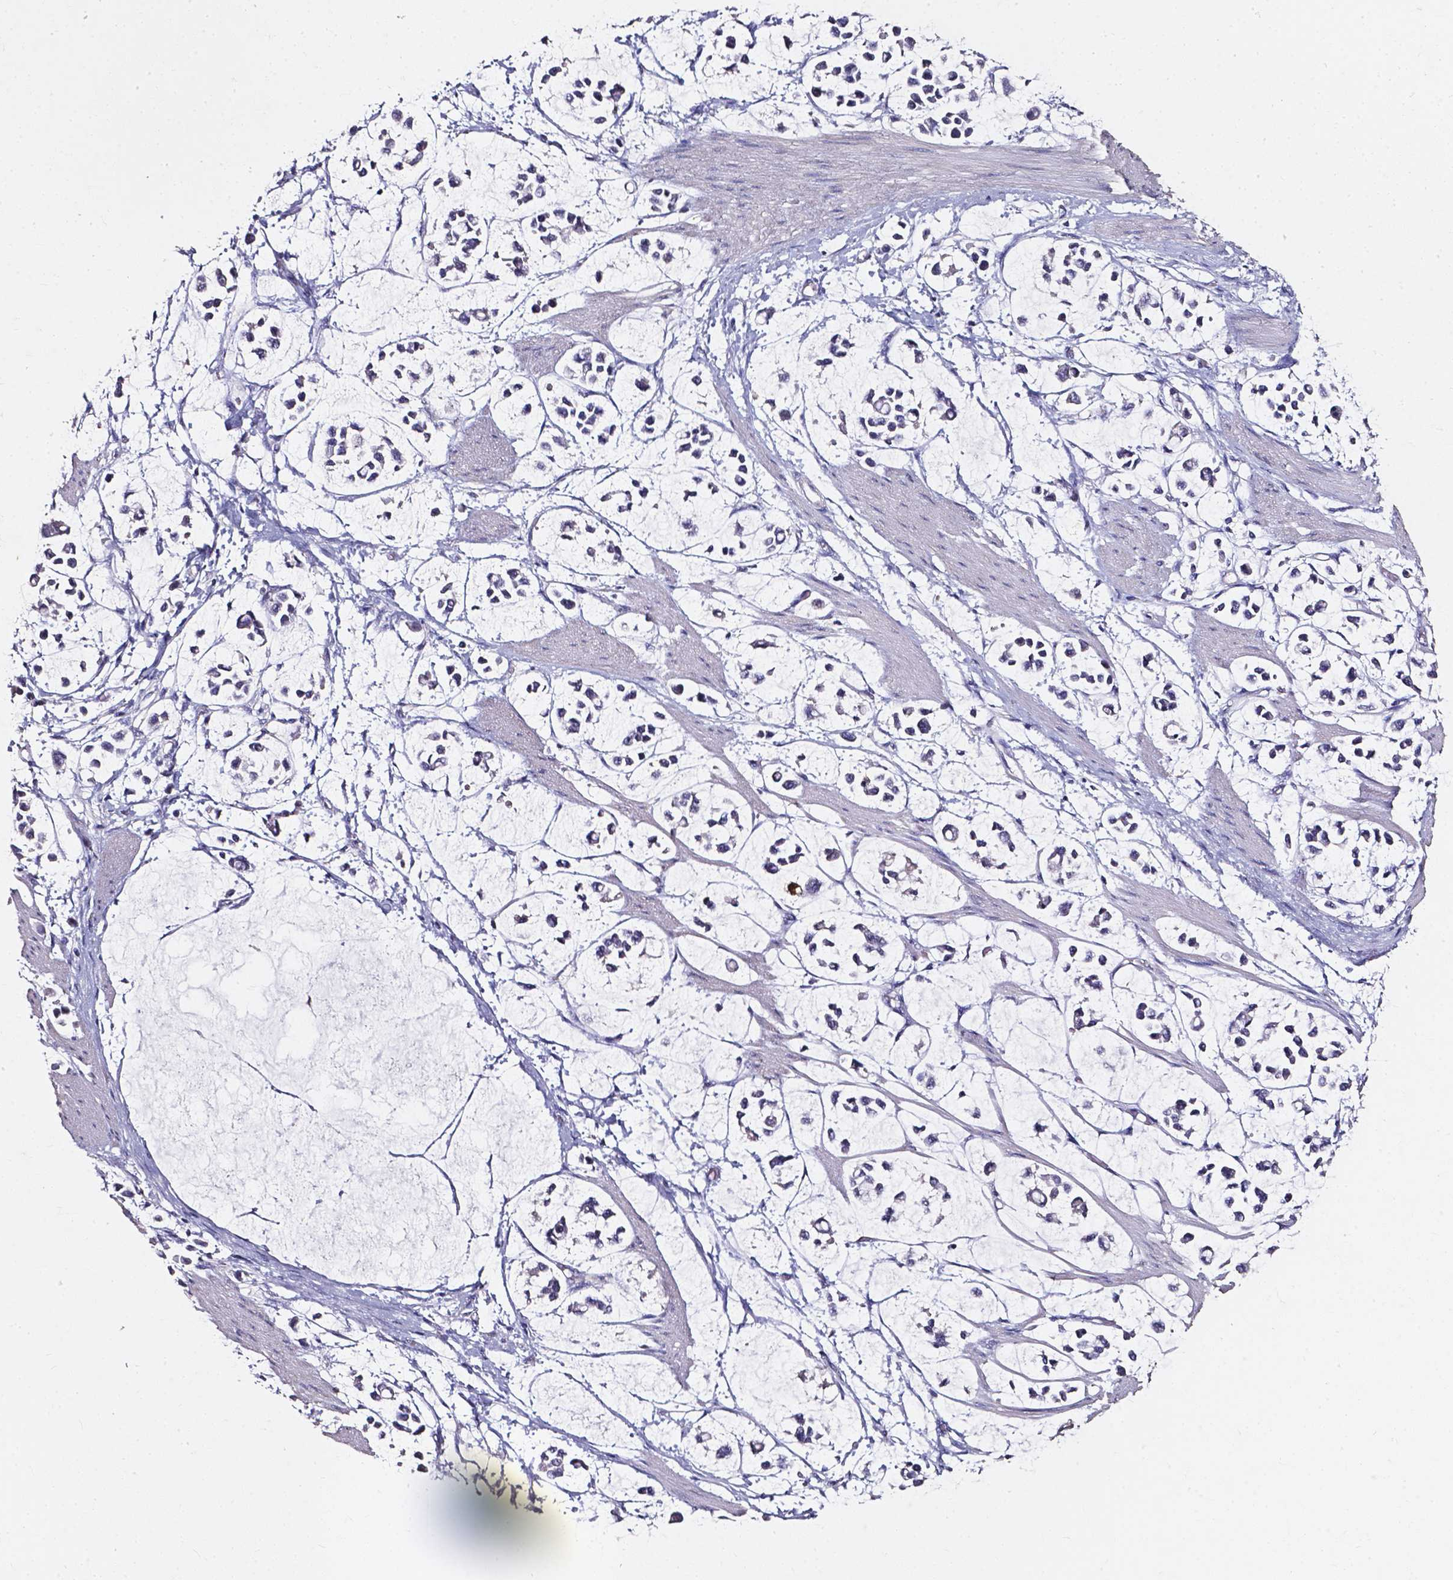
{"staining": {"intensity": "negative", "quantity": "none", "location": "none"}, "tissue": "stomach cancer", "cell_type": "Tumor cells", "image_type": "cancer", "snomed": [{"axis": "morphology", "description": "Adenocarcinoma, NOS"}, {"axis": "topography", "description": "Stomach"}], "caption": "The micrograph demonstrates no significant positivity in tumor cells of adenocarcinoma (stomach).", "gene": "AKR1B10", "patient": {"sex": "male", "age": 82}}